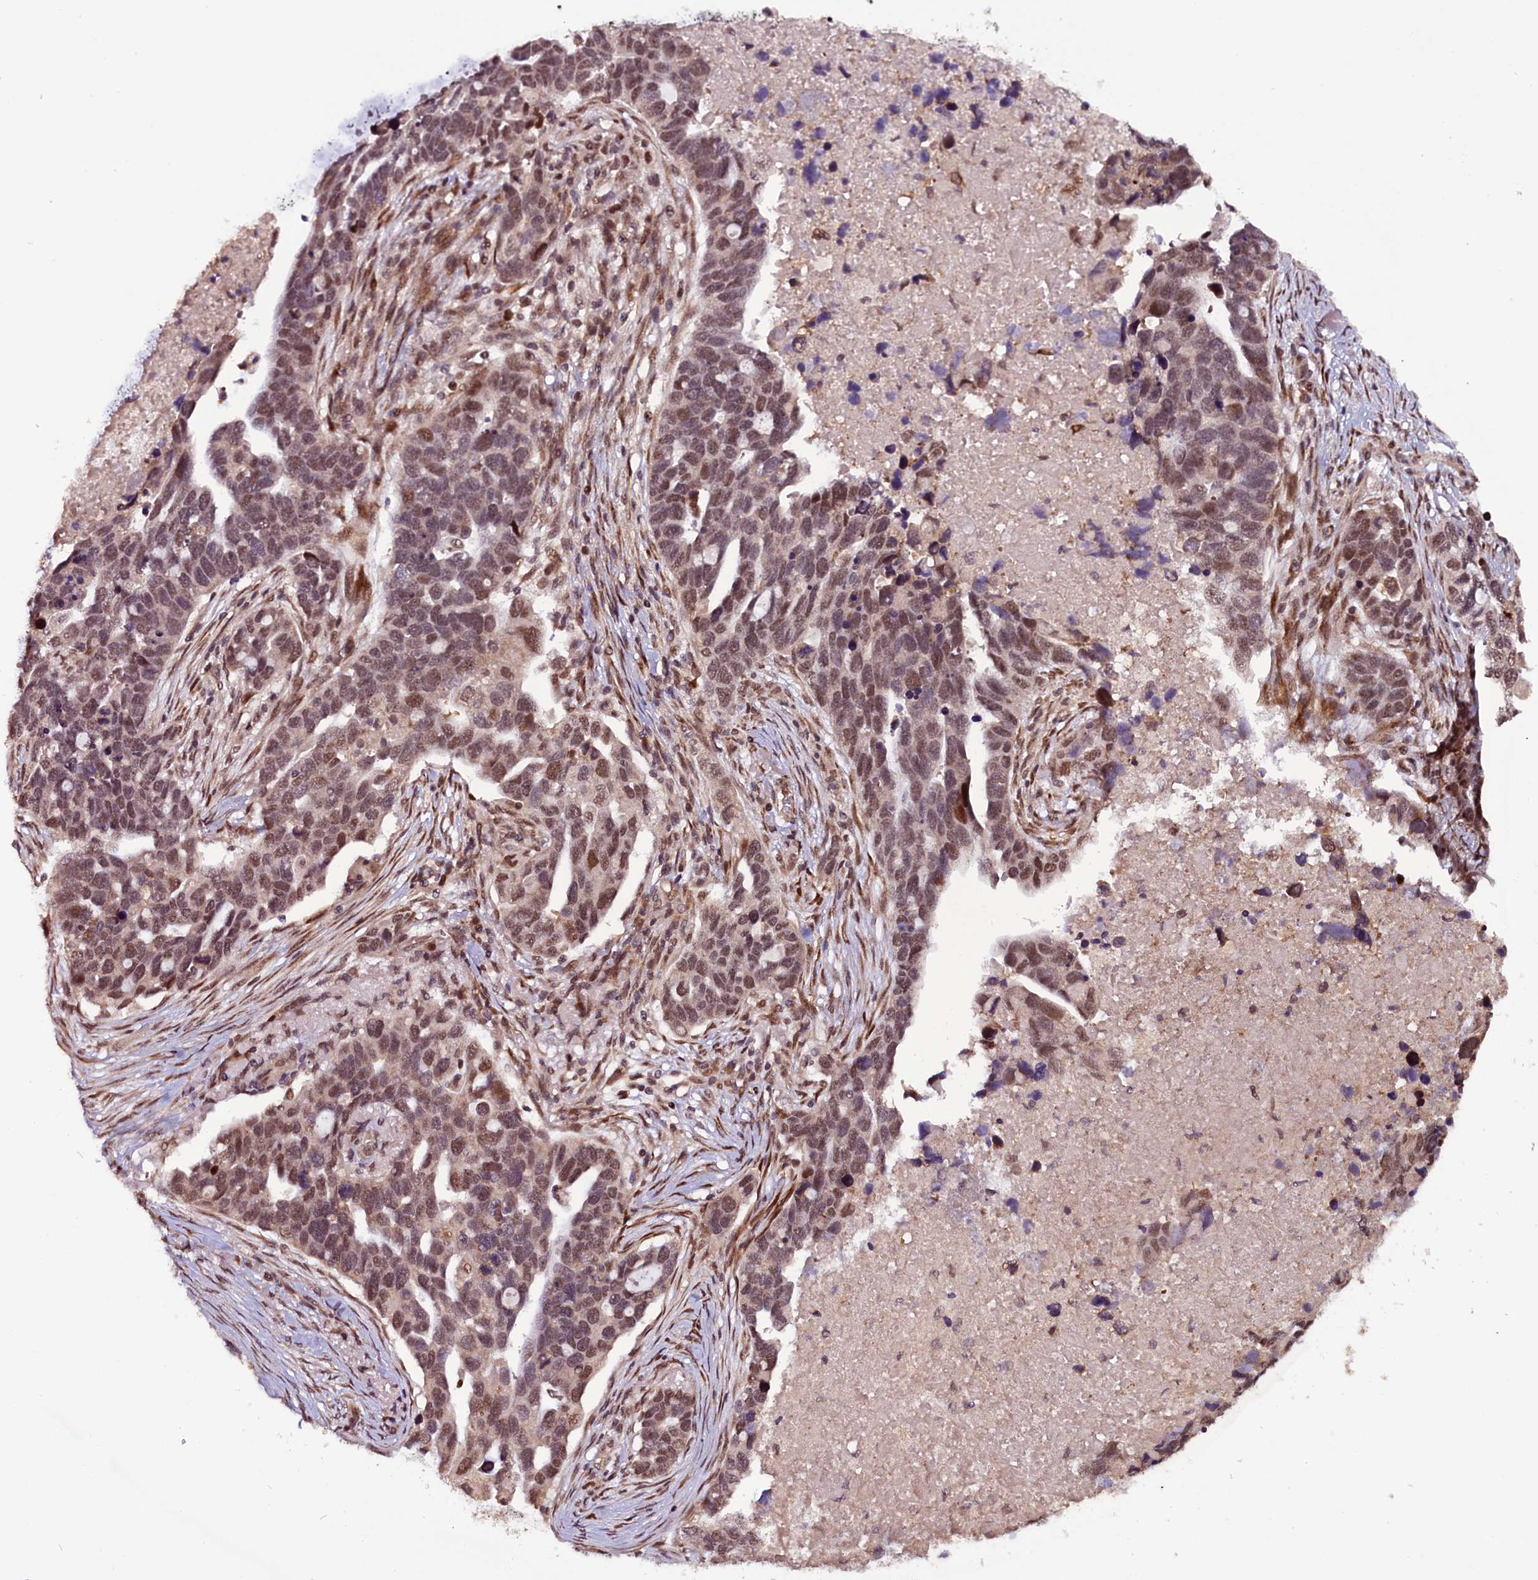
{"staining": {"intensity": "moderate", "quantity": ">75%", "location": "nuclear"}, "tissue": "ovarian cancer", "cell_type": "Tumor cells", "image_type": "cancer", "snomed": [{"axis": "morphology", "description": "Cystadenocarcinoma, serous, NOS"}, {"axis": "topography", "description": "Ovary"}], "caption": "Immunohistochemistry (DAB) staining of serous cystadenocarcinoma (ovarian) exhibits moderate nuclear protein positivity in approximately >75% of tumor cells.", "gene": "RPUSD2", "patient": {"sex": "female", "age": 54}}